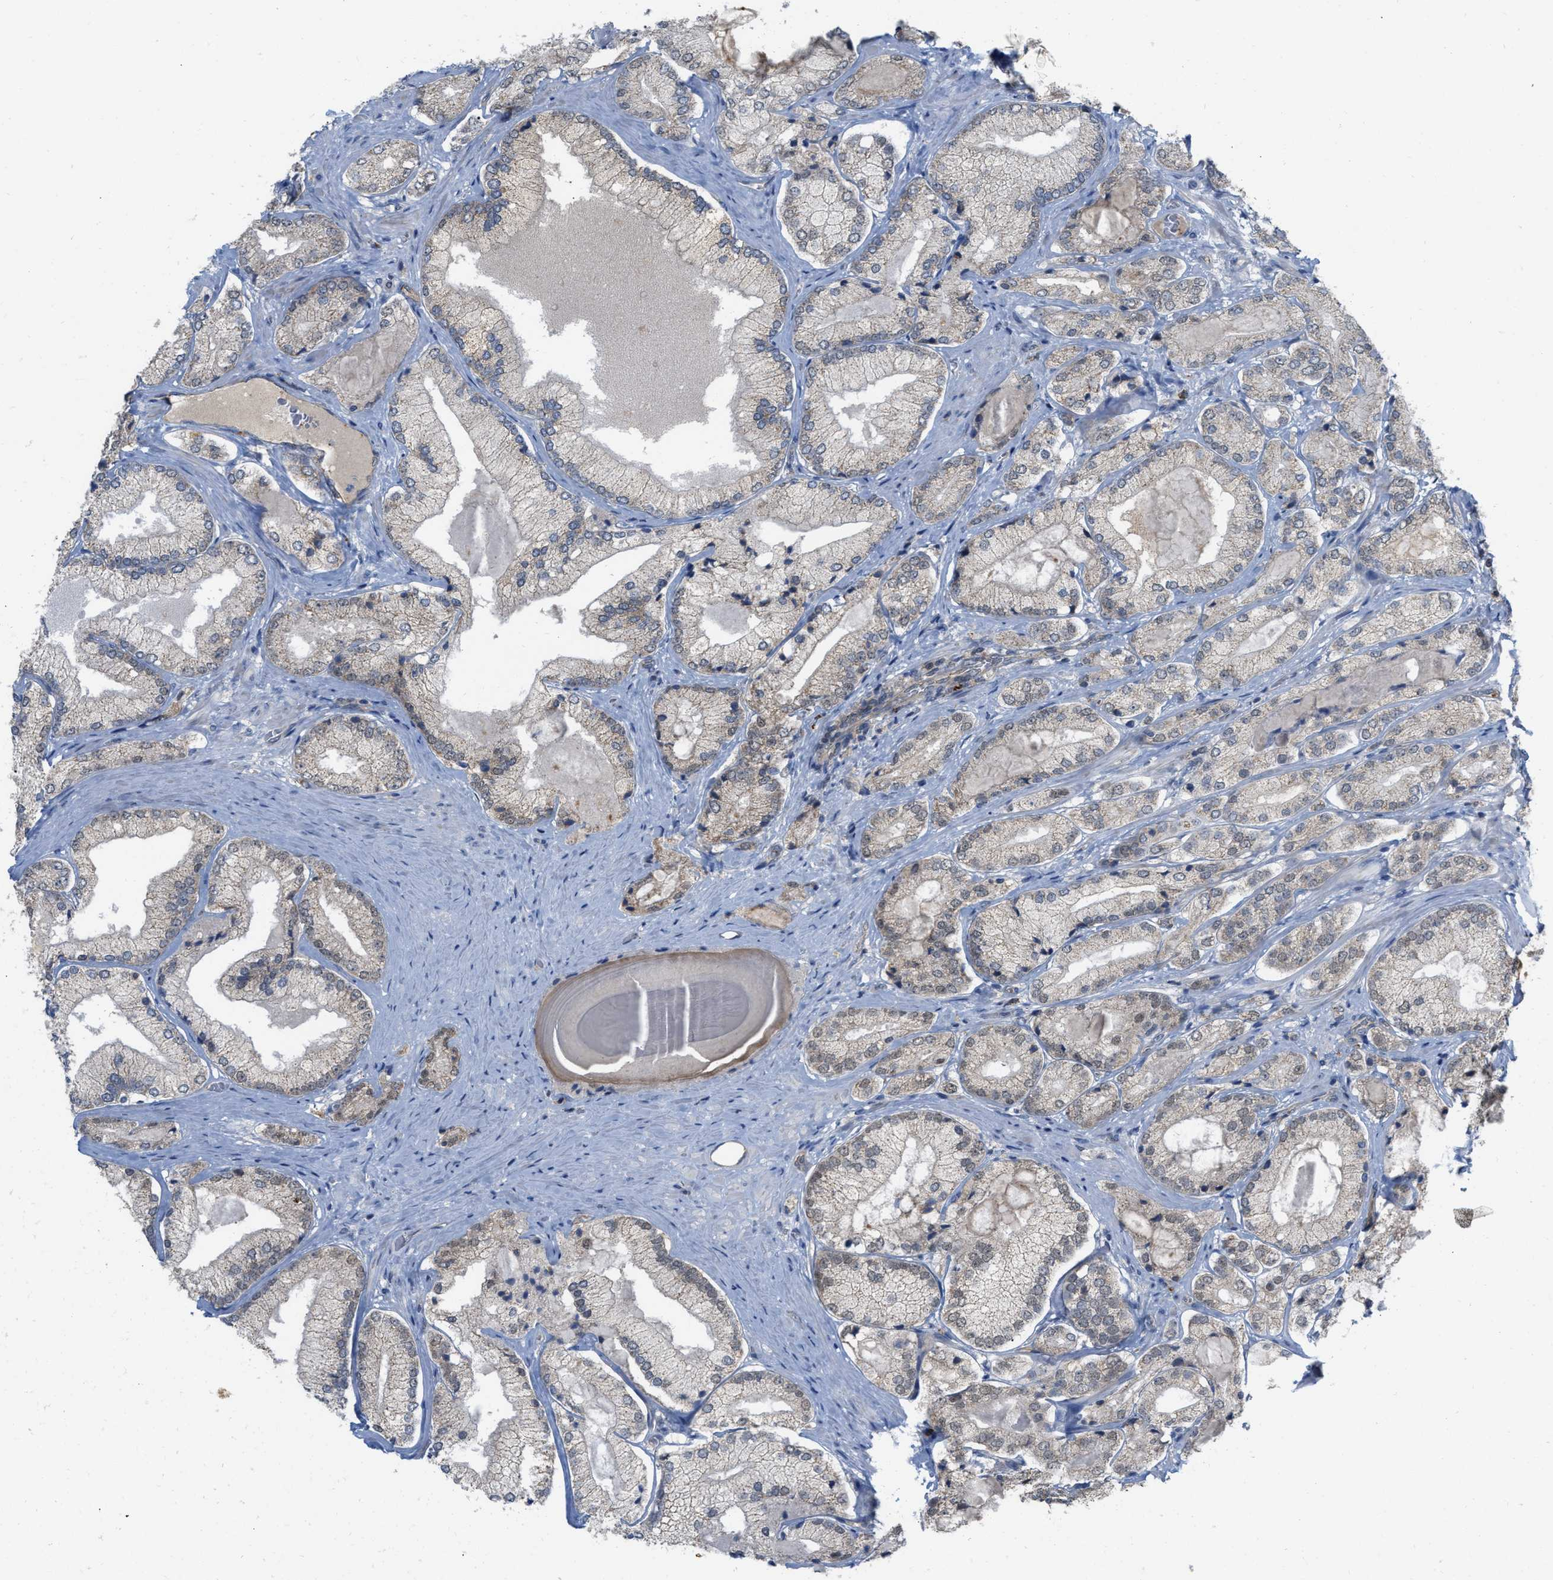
{"staining": {"intensity": "negative", "quantity": "none", "location": "none"}, "tissue": "prostate cancer", "cell_type": "Tumor cells", "image_type": "cancer", "snomed": [{"axis": "morphology", "description": "Adenocarcinoma, Low grade"}, {"axis": "topography", "description": "Prostate"}], "caption": "An IHC micrograph of prostate cancer is shown. There is no staining in tumor cells of prostate cancer. (Immunohistochemistry (ihc), brightfield microscopy, high magnification).", "gene": "NAPEPLD", "patient": {"sex": "male", "age": 65}}